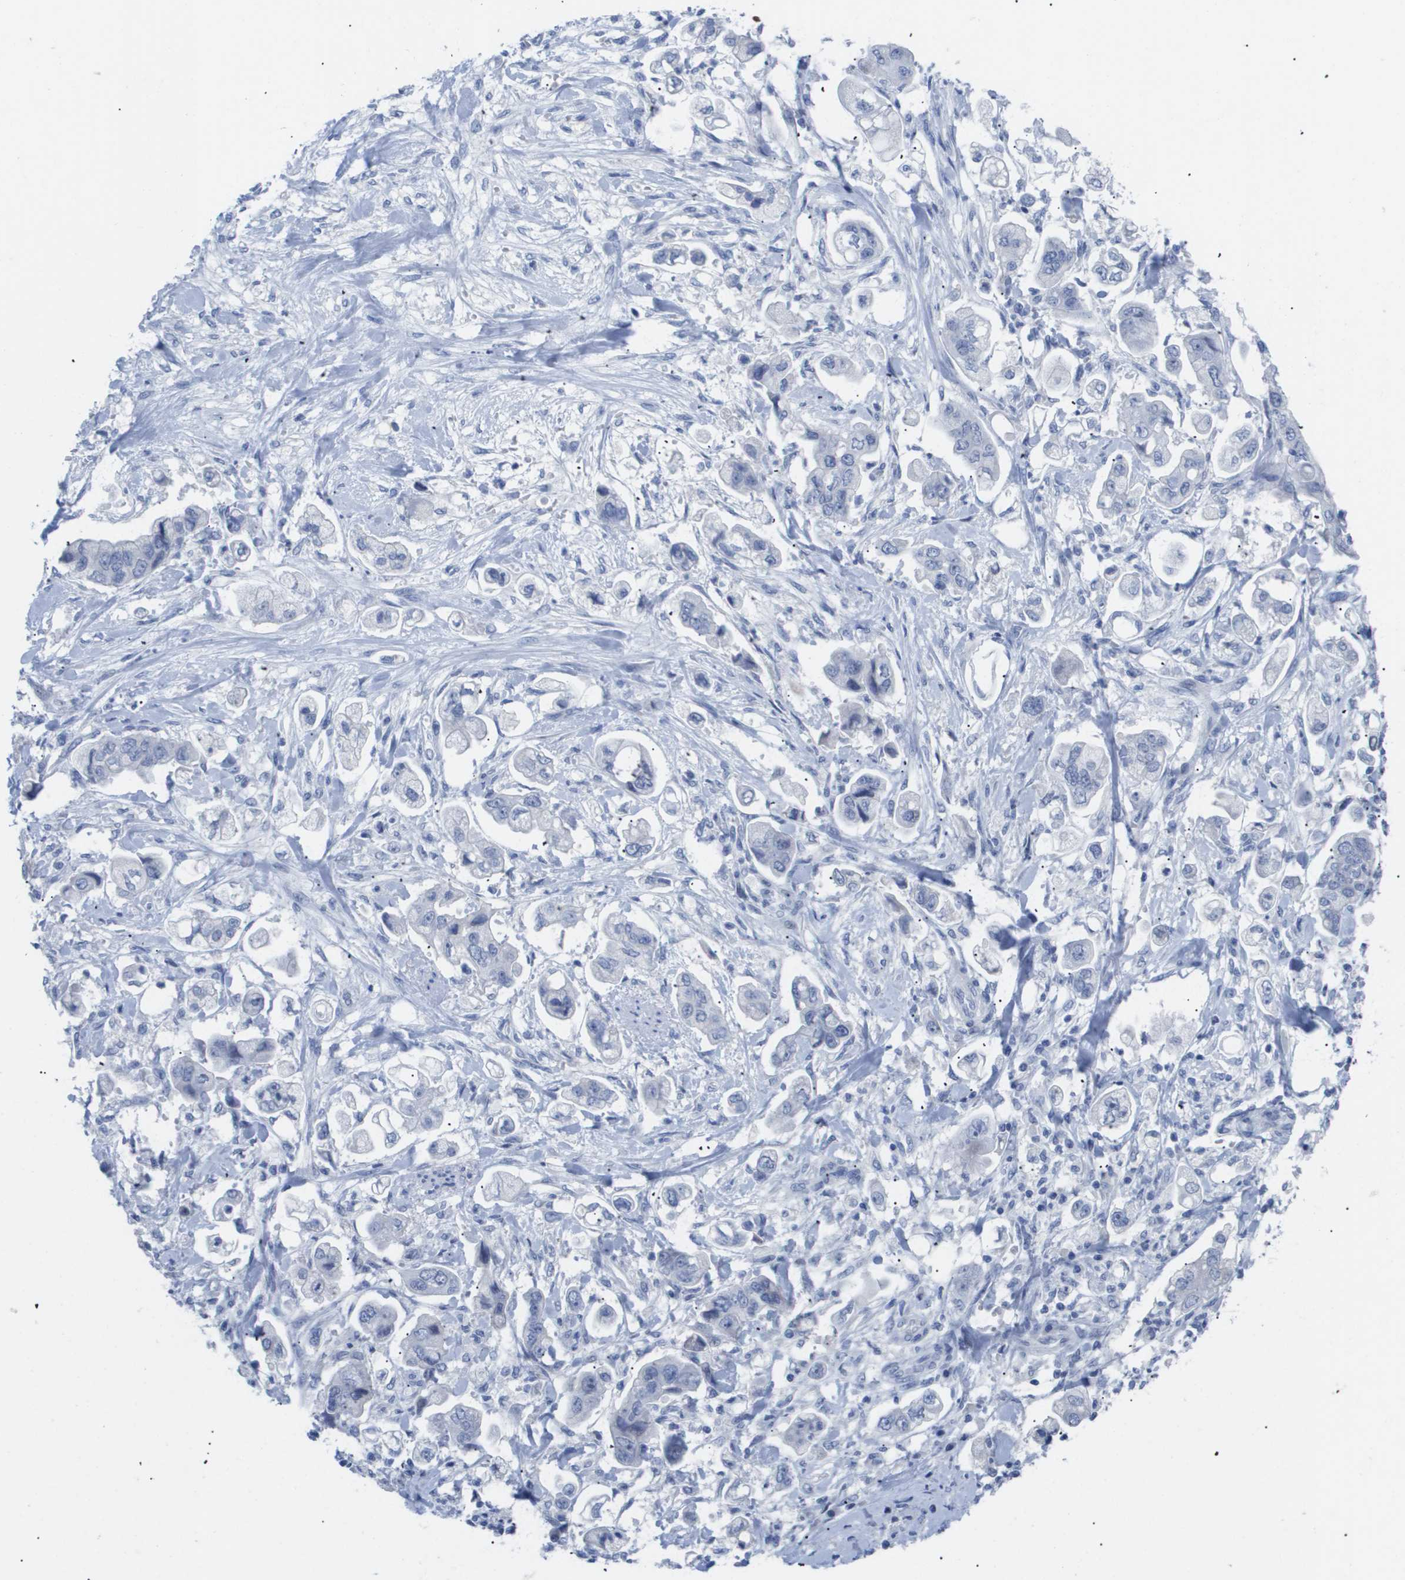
{"staining": {"intensity": "negative", "quantity": "none", "location": "none"}, "tissue": "stomach cancer", "cell_type": "Tumor cells", "image_type": "cancer", "snomed": [{"axis": "morphology", "description": "Adenocarcinoma, NOS"}, {"axis": "topography", "description": "Stomach"}], "caption": "The IHC image has no significant positivity in tumor cells of stomach adenocarcinoma tissue.", "gene": "CAV3", "patient": {"sex": "male", "age": 62}}